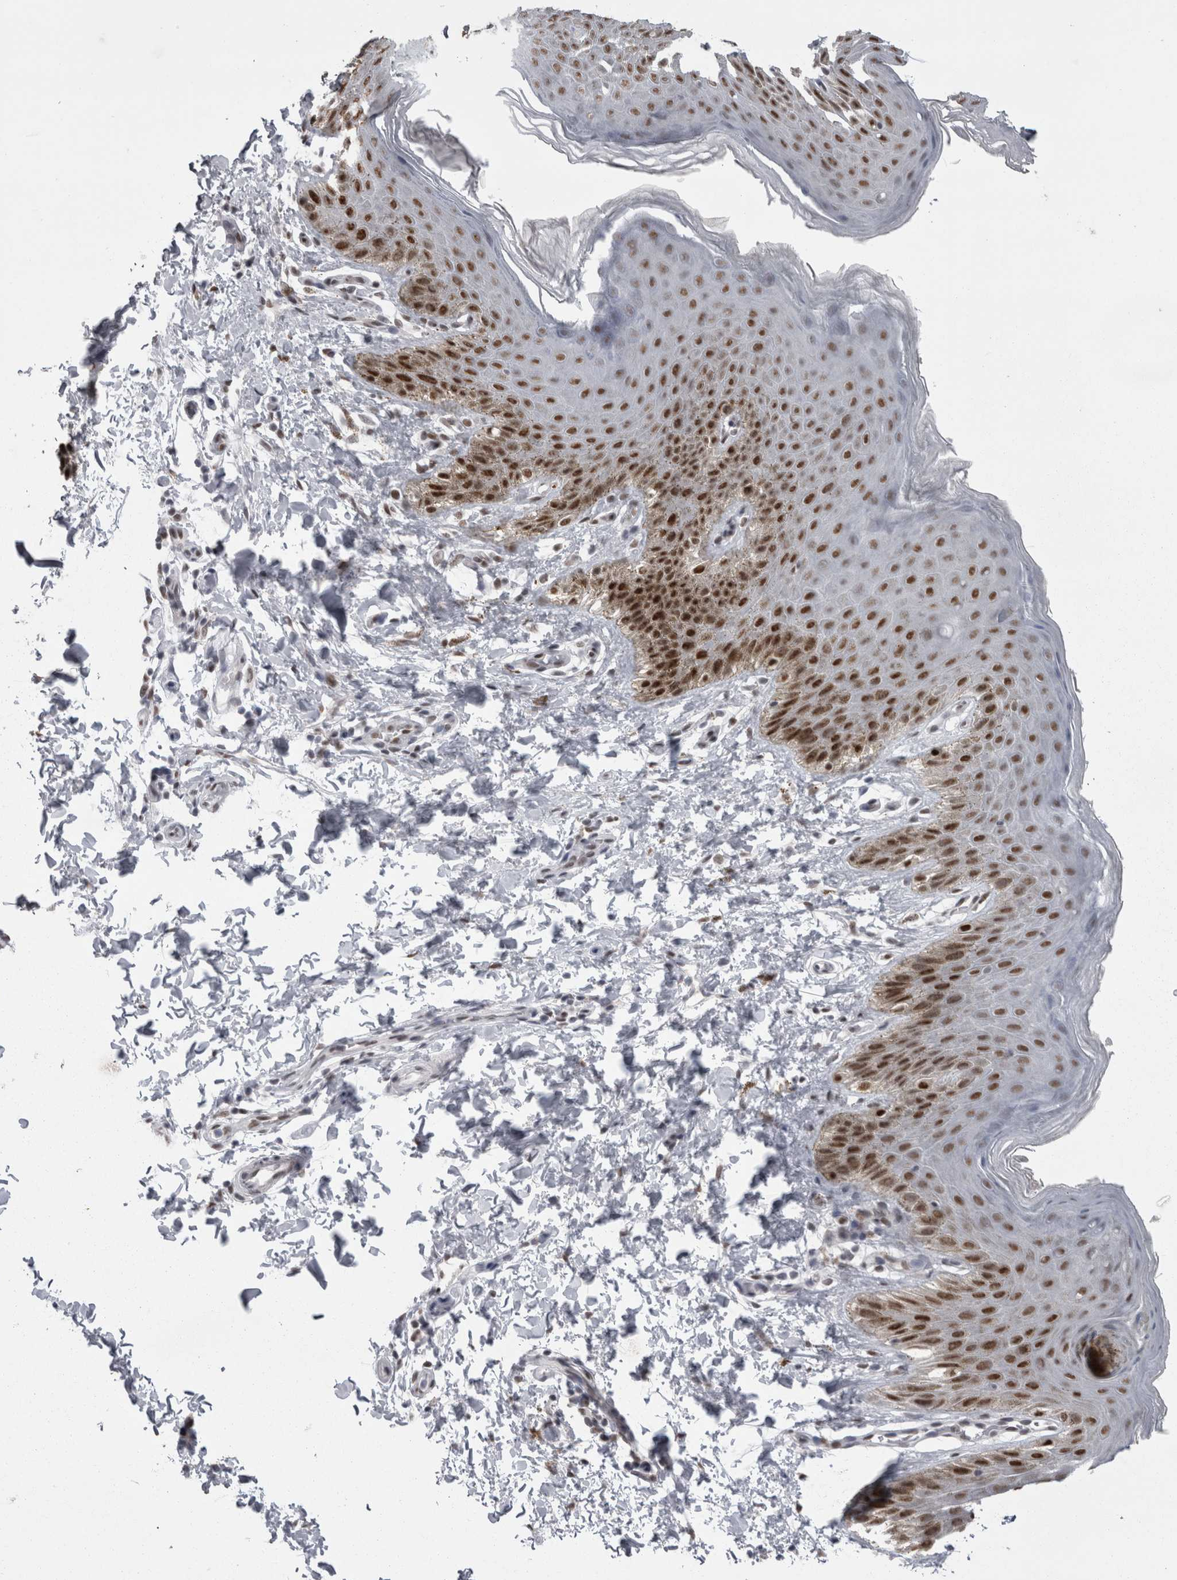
{"staining": {"intensity": "strong", "quantity": ">75%", "location": "nuclear"}, "tissue": "skin", "cell_type": "Epidermal cells", "image_type": "normal", "snomed": [{"axis": "morphology", "description": "Normal tissue, NOS"}, {"axis": "topography", "description": "Anal"}, {"axis": "topography", "description": "Peripheral nerve tissue"}], "caption": "An image of human skin stained for a protein shows strong nuclear brown staining in epidermal cells.", "gene": "C1orf54", "patient": {"sex": "male", "age": 44}}